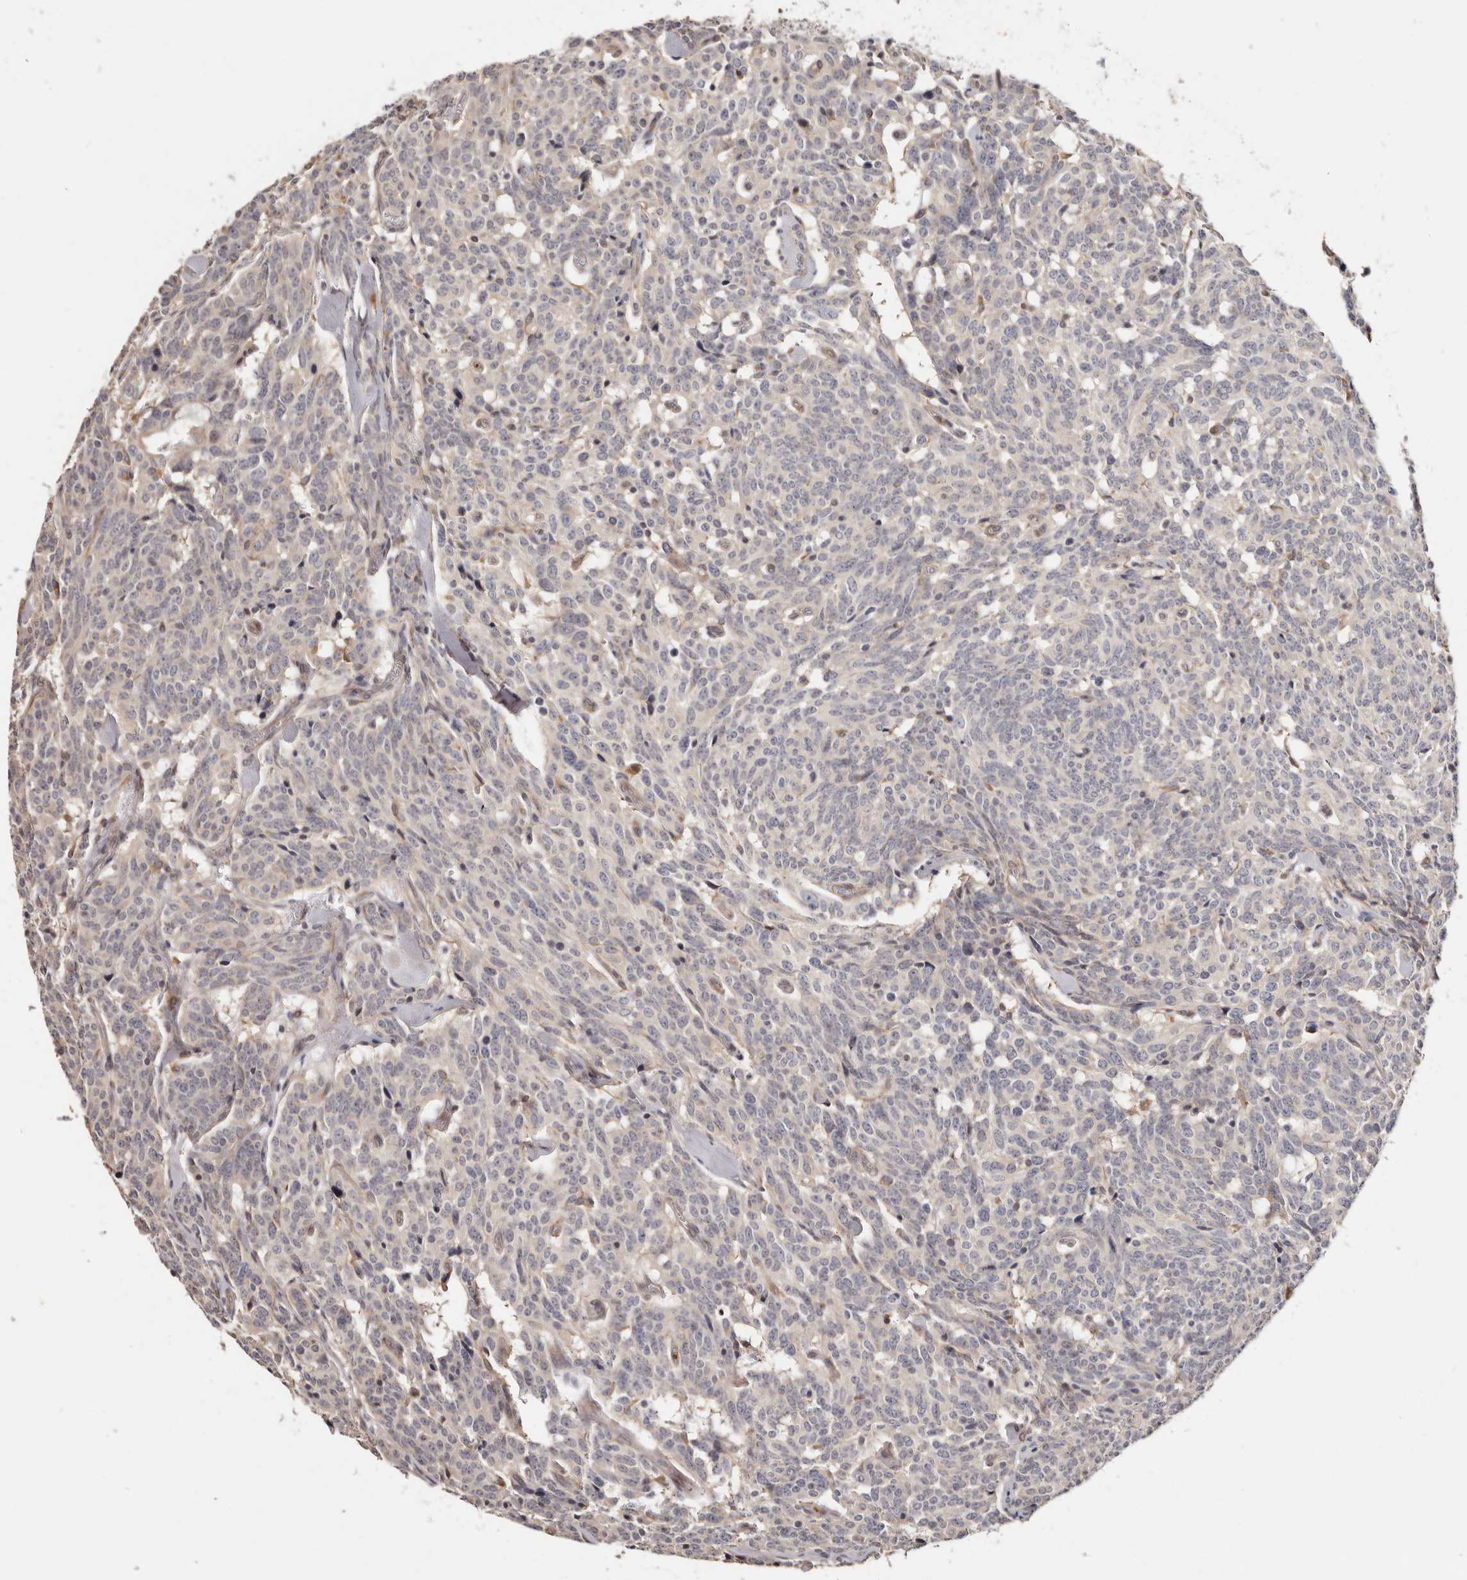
{"staining": {"intensity": "negative", "quantity": "none", "location": "none"}, "tissue": "carcinoid", "cell_type": "Tumor cells", "image_type": "cancer", "snomed": [{"axis": "morphology", "description": "Carcinoid, malignant, NOS"}, {"axis": "topography", "description": "Lung"}], "caption": "A high-resolution micrograph shows IHC staining of carcinoid (malignant), which demonstrates no significant positivity in tumor cells.", "gene": "BCL2L15", "patient": {"sex": "female", "age": 46}}